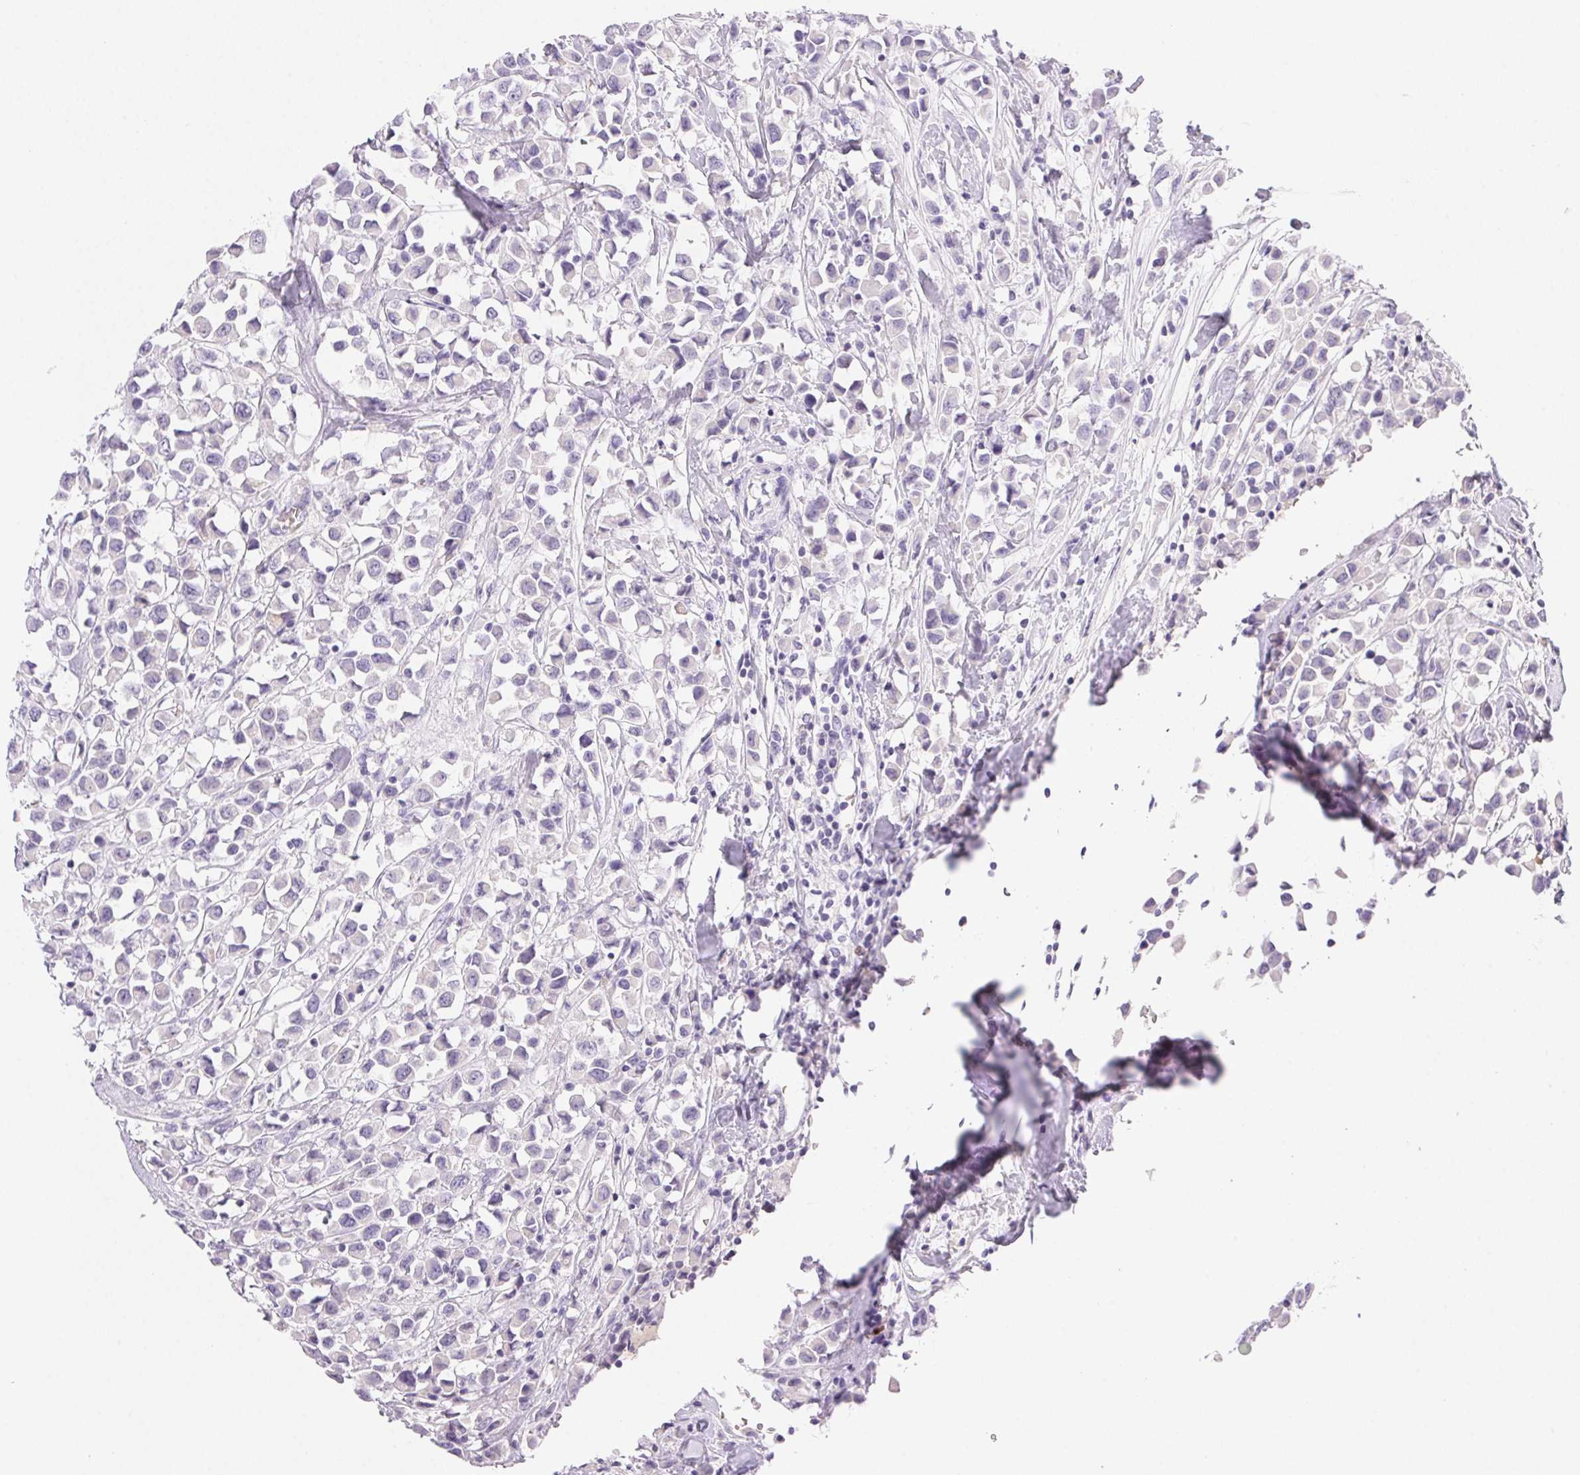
{"staining": {"intensity": "negative", "quantity": "none", "location": "none"}, "tissue": "breast cancer", "cell_type": "Tumor cells", "image_type": "cancer", "snomed": [{"axis": "morphology", "description": "Duct carcinoma"}, {"axis": "topography", "description": "Breast"}], "caption": "DAB (3,3'-diaminobenzidine) immunohistochemical staining of intraductal carcinoma (breast) shows no significant staining in tumor cells.", "gene": "PADI4", "patient": {"sex": "female", "age": 61}}